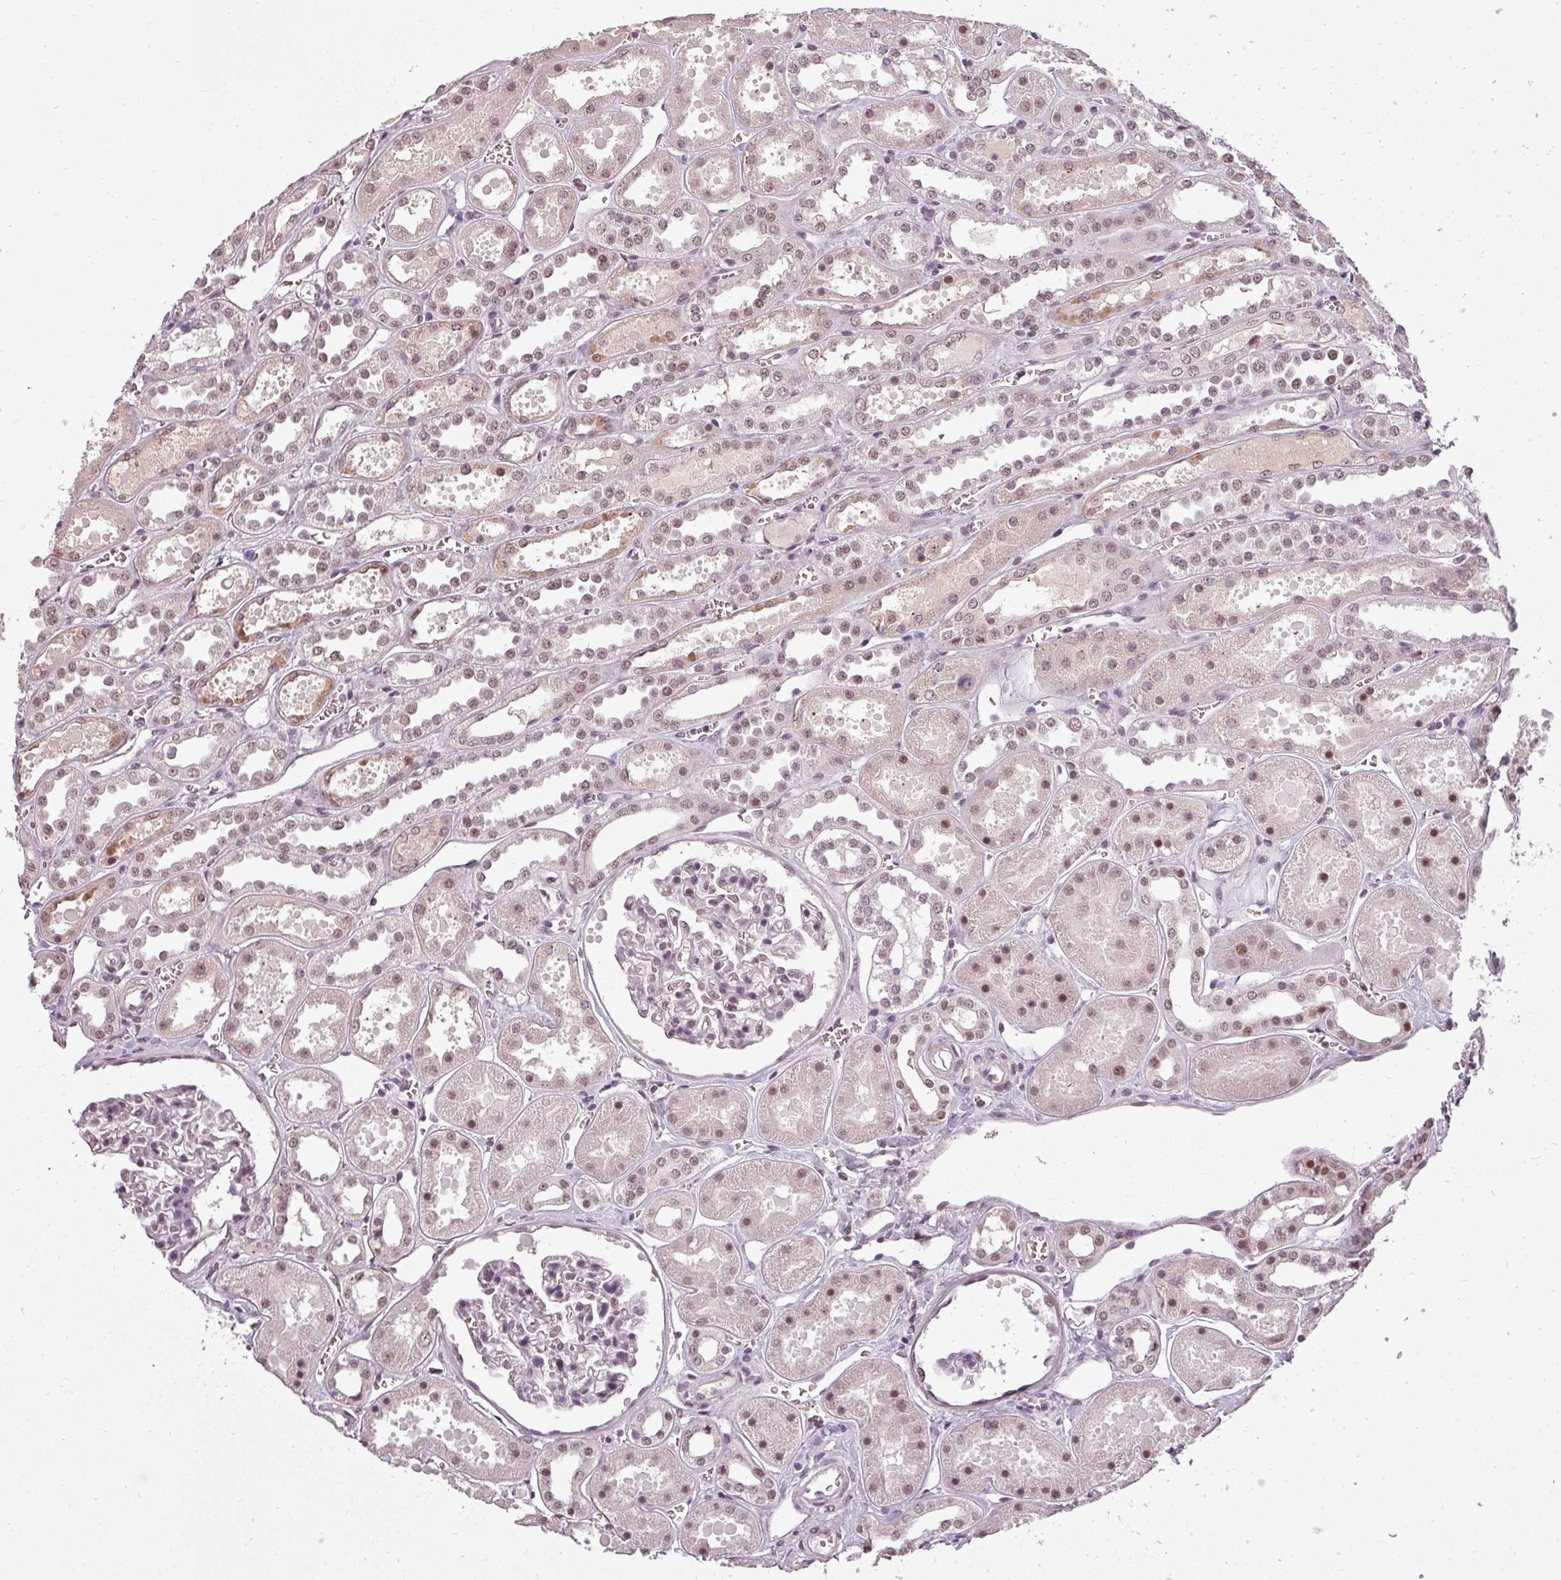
{"staining": {"intensity": "moderate", "quantity": ">75%", "location": "nuclear"}, "tissue": "kidney", "cell_type": "Cells in glomeruli", "image_type": "normal", "snomed": [{"axis": "morphology", "description": "Normal tissue, NOS"}, {"axis": "topography", "description": "Kidney"}], "caption": "DAB immunohistochemical staining of unremarkable human kidney shows moderate nuclear protein positivity in about >75% of cells in glomeruli. (Brightfield microscopy of DAB IHC at high magnification).", "gene": "BCAS3", "patient": {"sex": "female", "age": 41}}